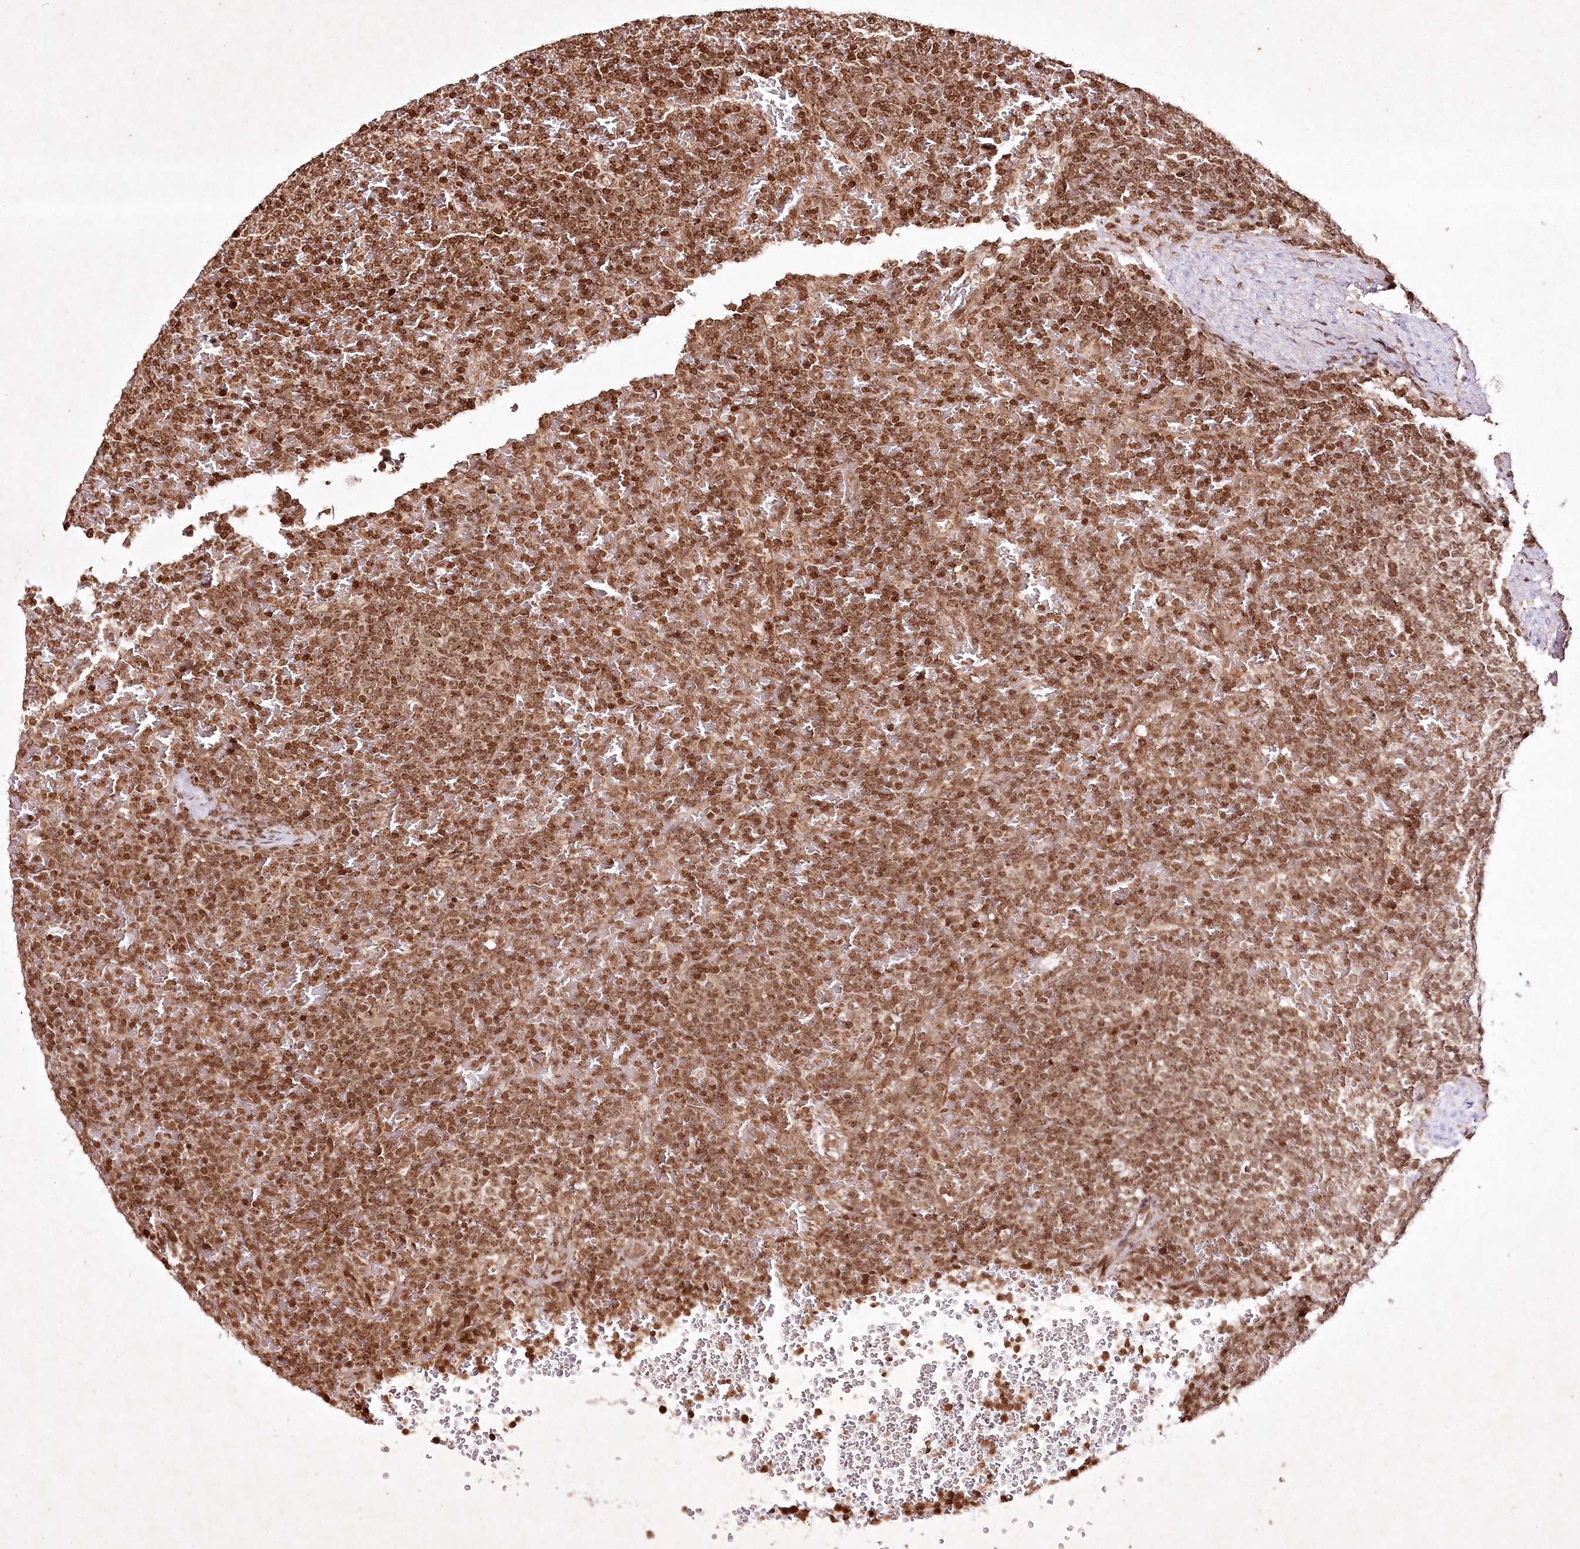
{"staining": {"intensity": "moderate", "quantity": ">75%", "location": "nuclear"}, "tissue": "lymphoma", "cell_type": "Tumor cells", "image_type": "cancer", "snomed": [{"axis": "morphology", "description": "Malignant lymphoma, non-Hodgkin's type, Low grade"}, {"axis": "topography", "description": "Spleen"}], "caption": "High-power microscopy captured an immunohistochemistry image of low-grade malignant lymphoma, non-Hodgkin's type, revealing moderate nuclear staining in about >75% of tumor cells.", "gene": "CARM1", "patient": {"sex": "female", "age": 77}}